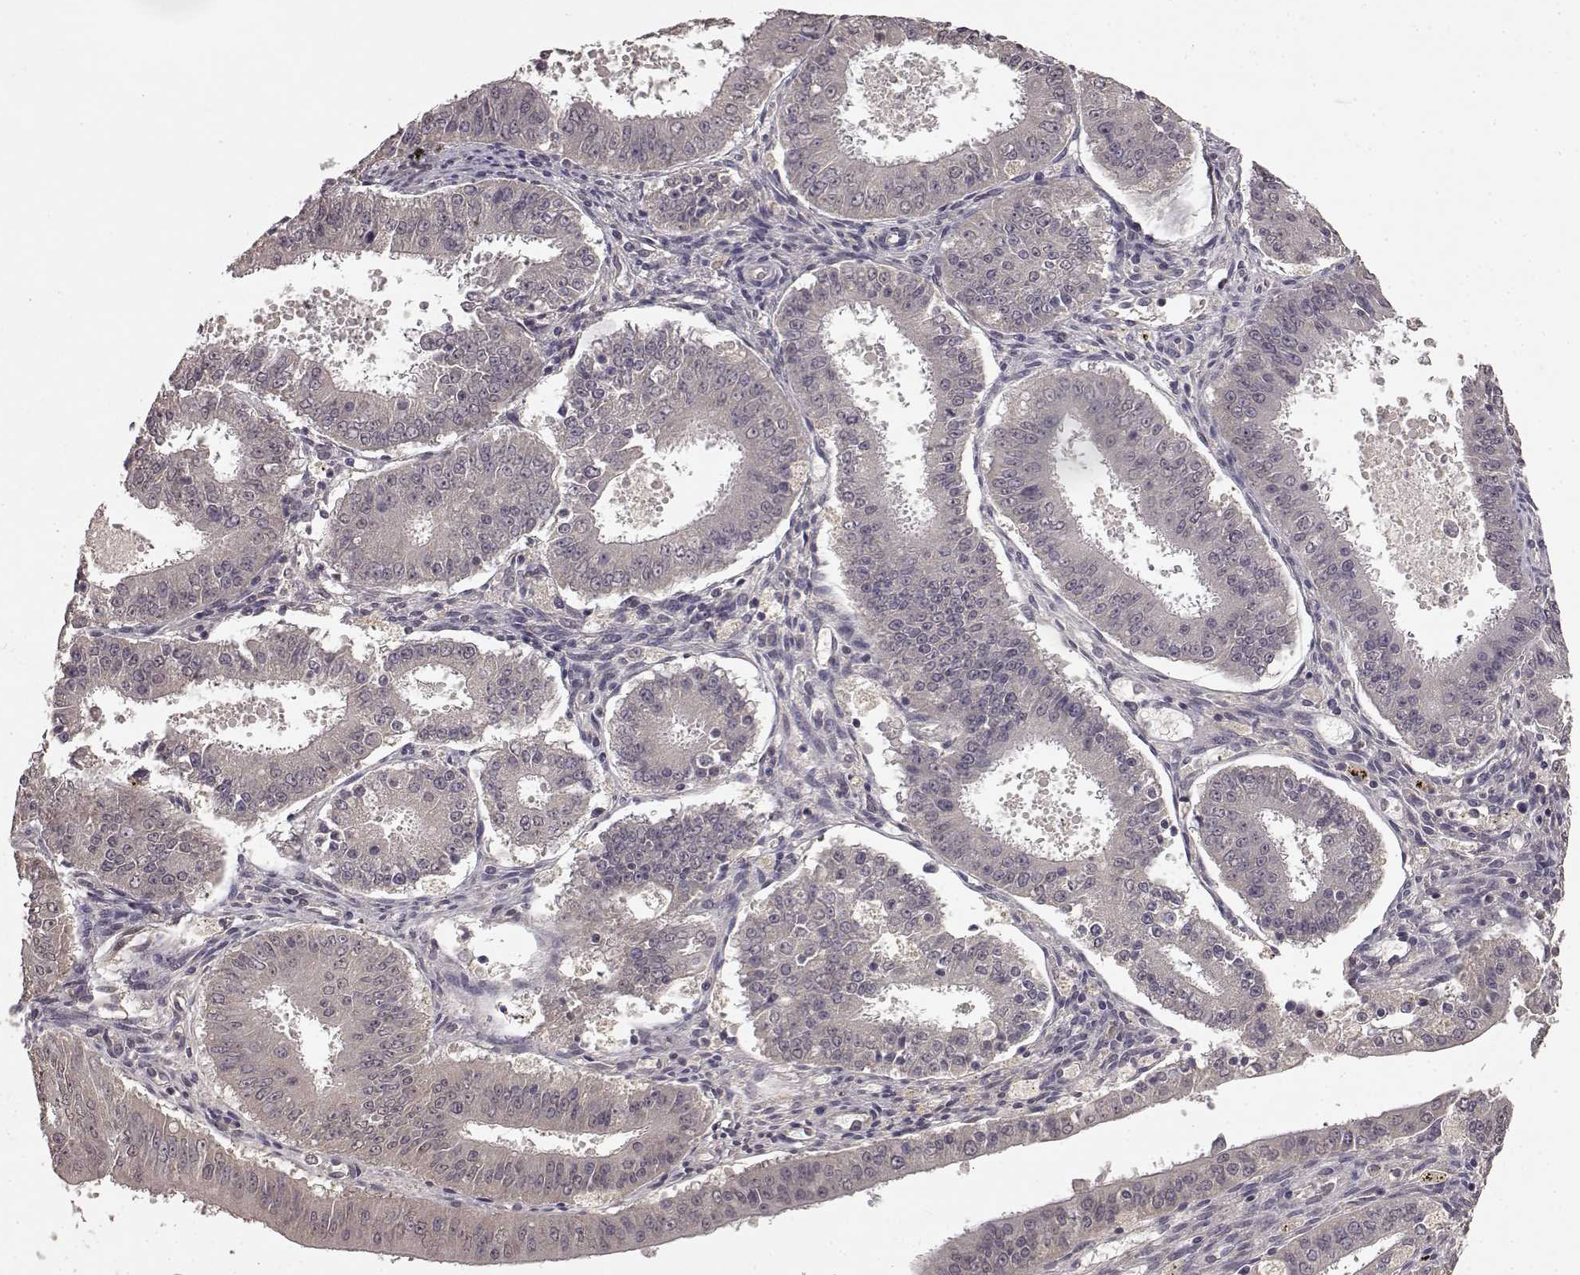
{"staining": {"intensity": "negative", "quantity": "none", "location": "none"}, "tissue": "ovarian cancer", "cell_type": "Tumor cells", "image_type": "cancer", "snomed": [{"axis": "morphology", "description": "Carcinoma, endometroid"}, {"axis": "topography", "description": "Ovary"}], "caption": "This is a image of immunohistochemistry staining of ovarian cancer, which shows no staining in tumor cells. The staining is performed using DAB (3,3'-diaminobenzidine) brown chromogen with nuclei counter-stained in using hematoxylin.", "gene": "NTRK2", "patient": {"sex": "female", "age": 42}}